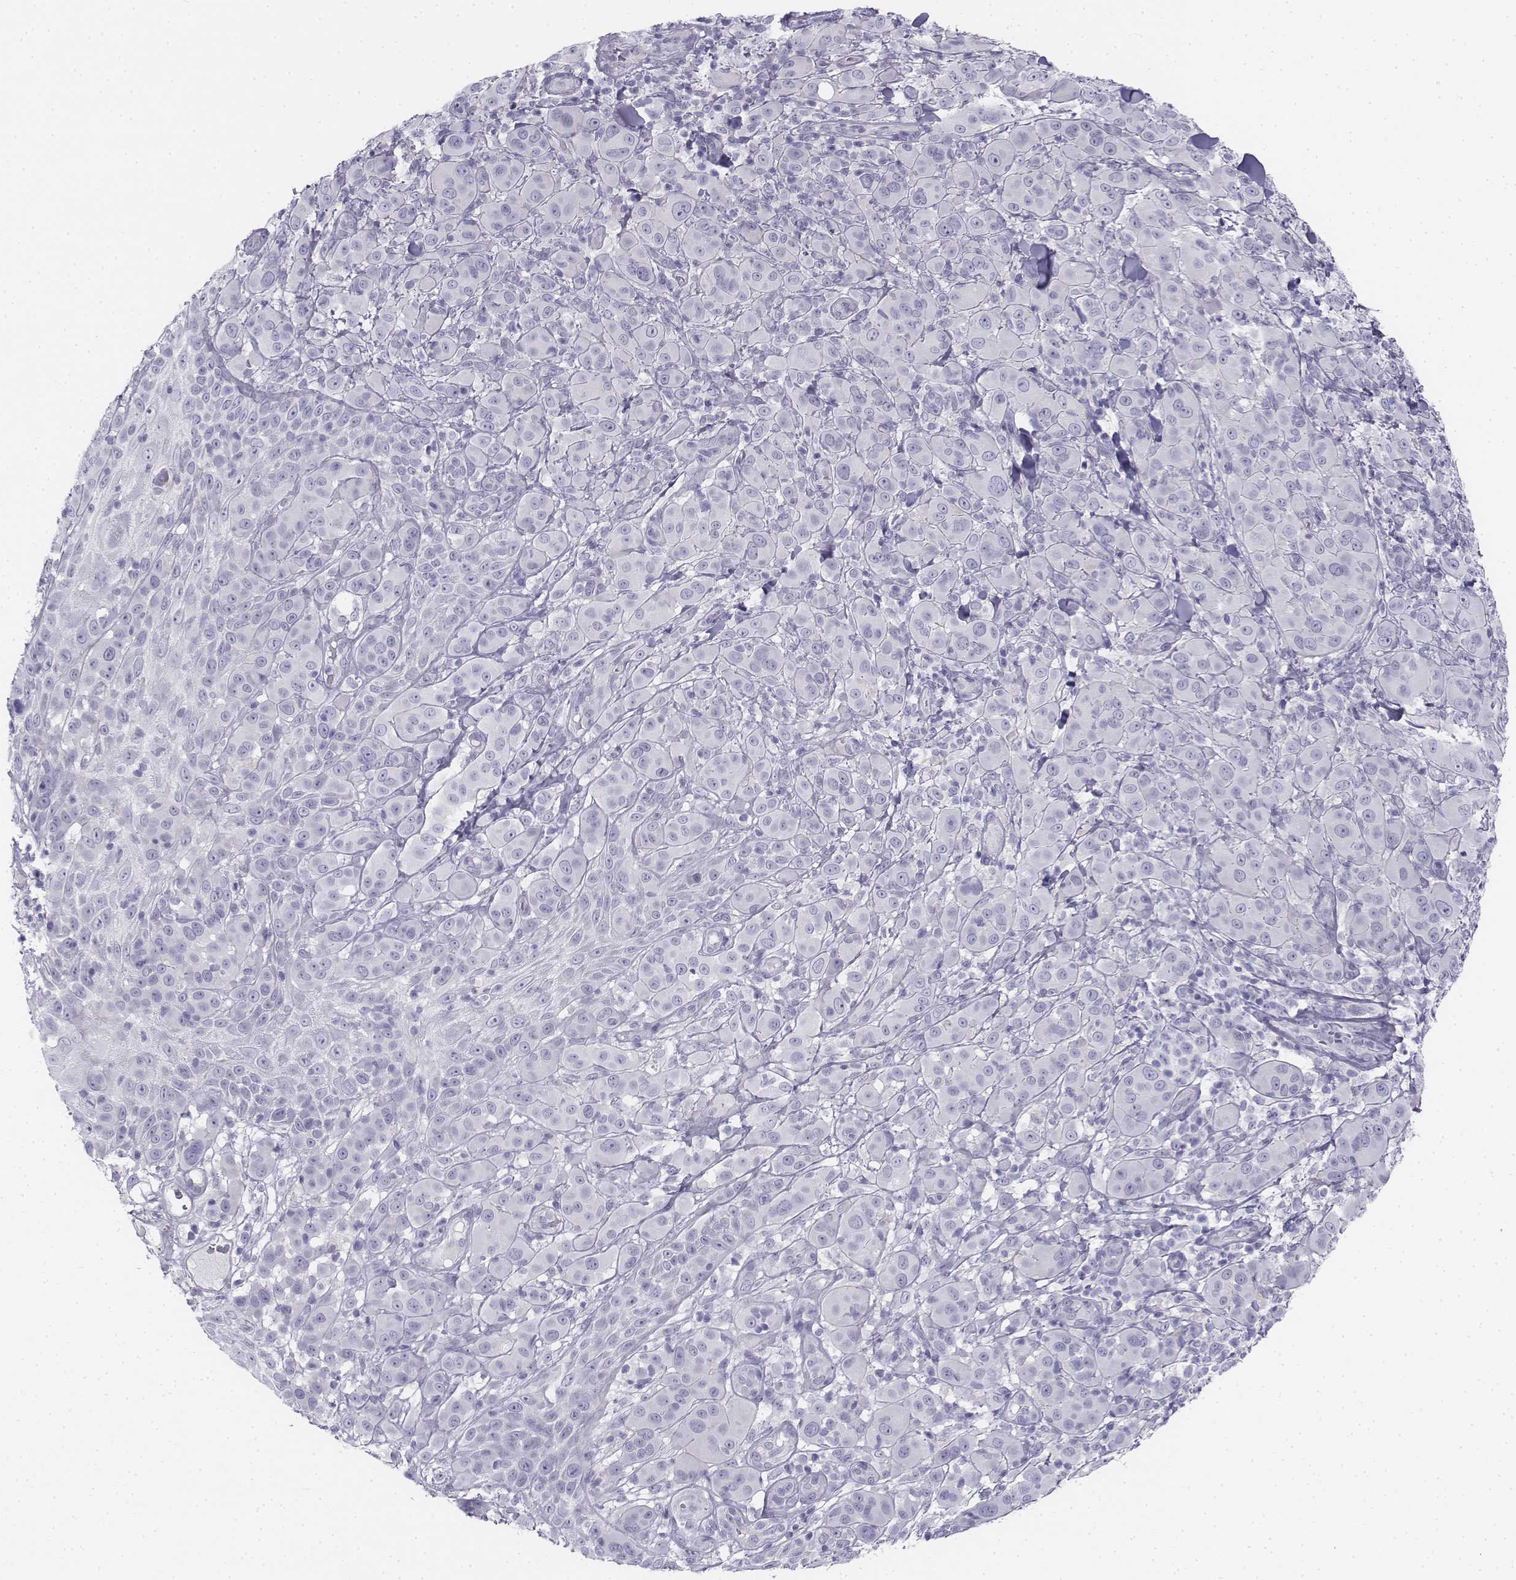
{"staining": {"intensity": "negative", "quantity": "none", "location": "none"}, "tissue": "melanoma", "cell_type": "Tumor cells", "image_type": "cancer", "snomed": [{"axis": "morphology", "description": "Malignant melanoma, NOS"}, {"axis": "topography", "description": "Skin"}], "caption": "The image reveals no significant positivity in tumor cells of malignant melanoma.", "gene": "TH", "patient": {"sex": "female", "age": 87}}